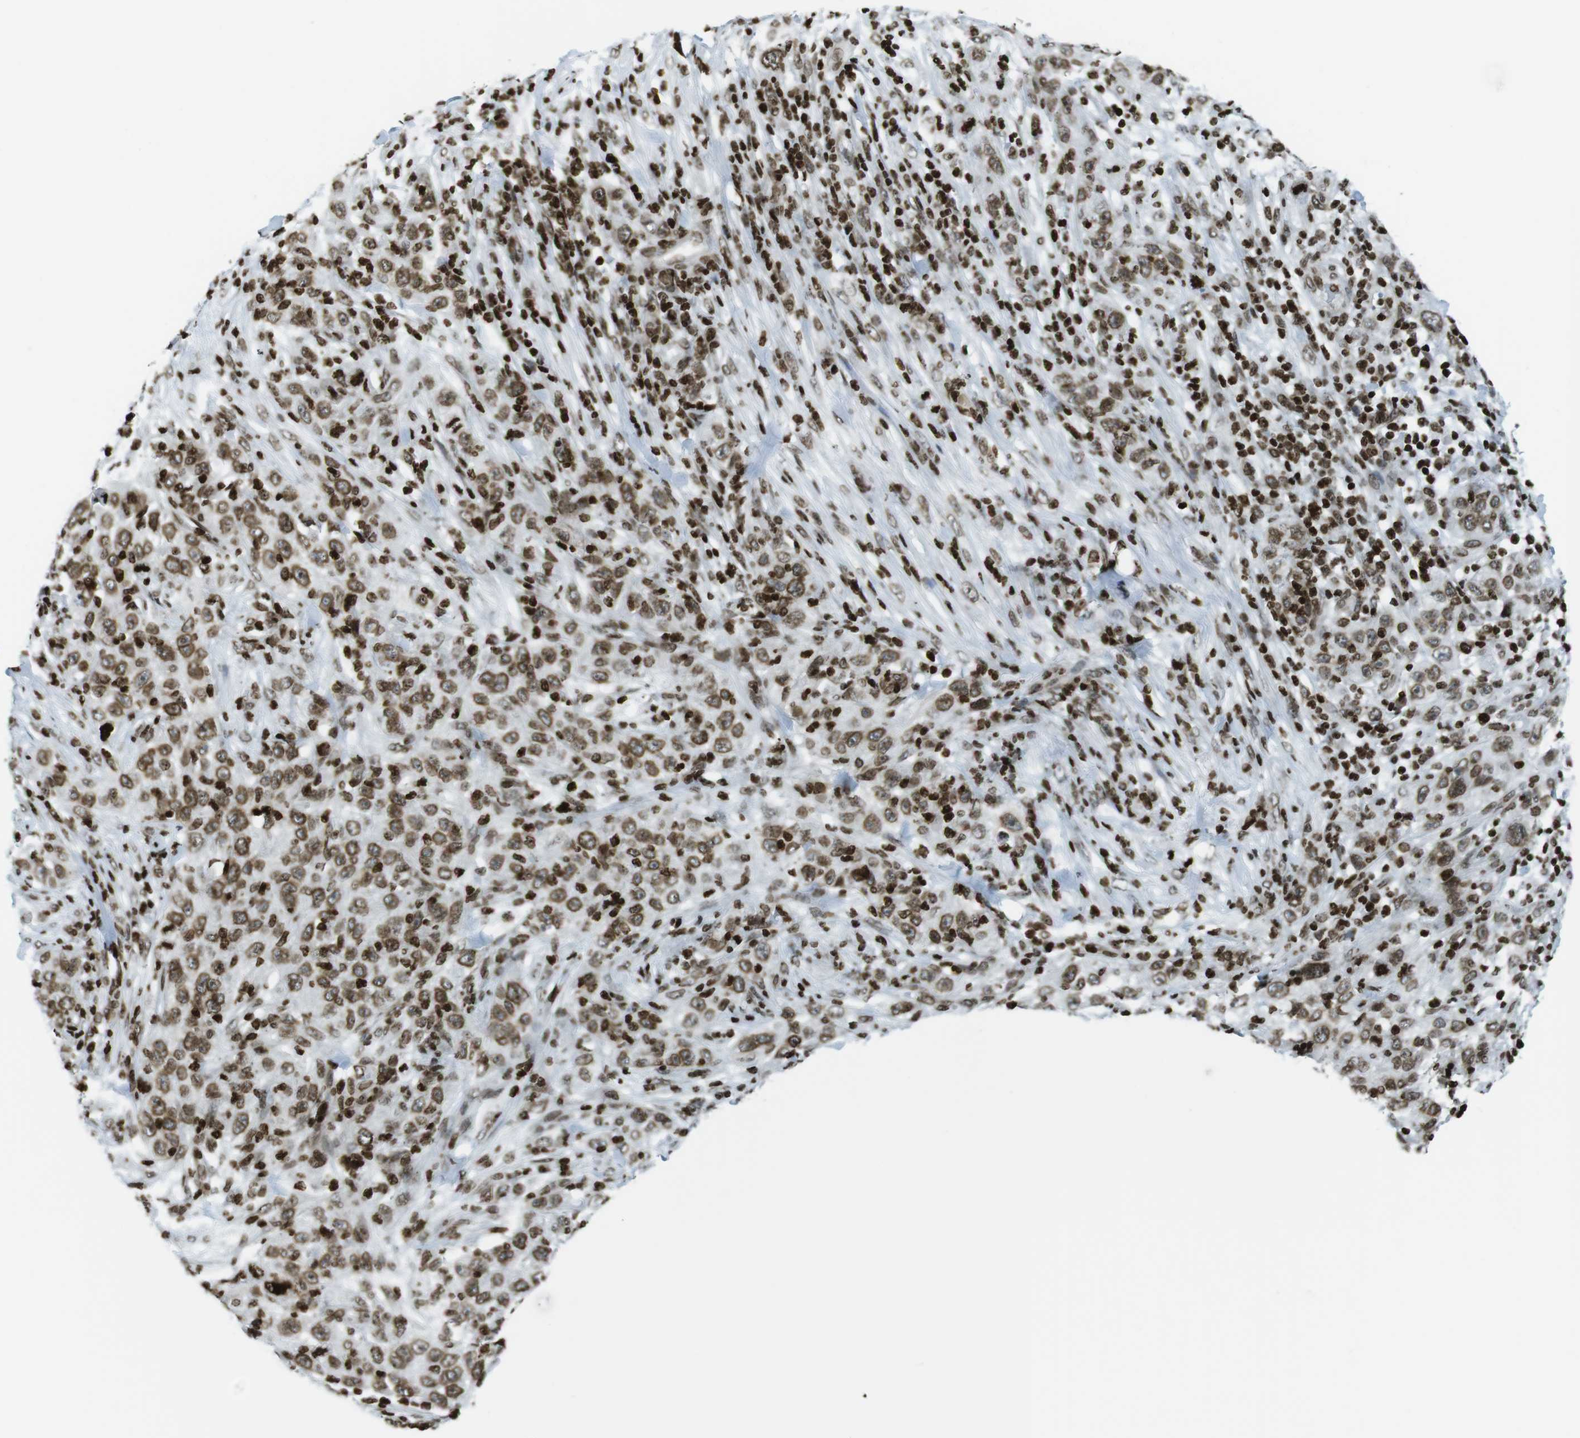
{"staining": {"intensity": "moderate", "quantity": ">75%", "location": "nuclear"}, "tissue": "skin cancer", "cell_type": "Tumor cells", "image_type": "cancer", "snomed": [{"axis": "morphology", "description": "Squamous cell carcinoma, NOS"}, {"axis": "topography", "description": "Skin"}], "caption": "Brown immunohistochemical staining in human squamous cell carcinoma (skin) exhibits moderate nuclear staining in approximately >75% of tumor cells.", "gene": "H2AC8", "patient": {"sex": "female", "age": 88}}